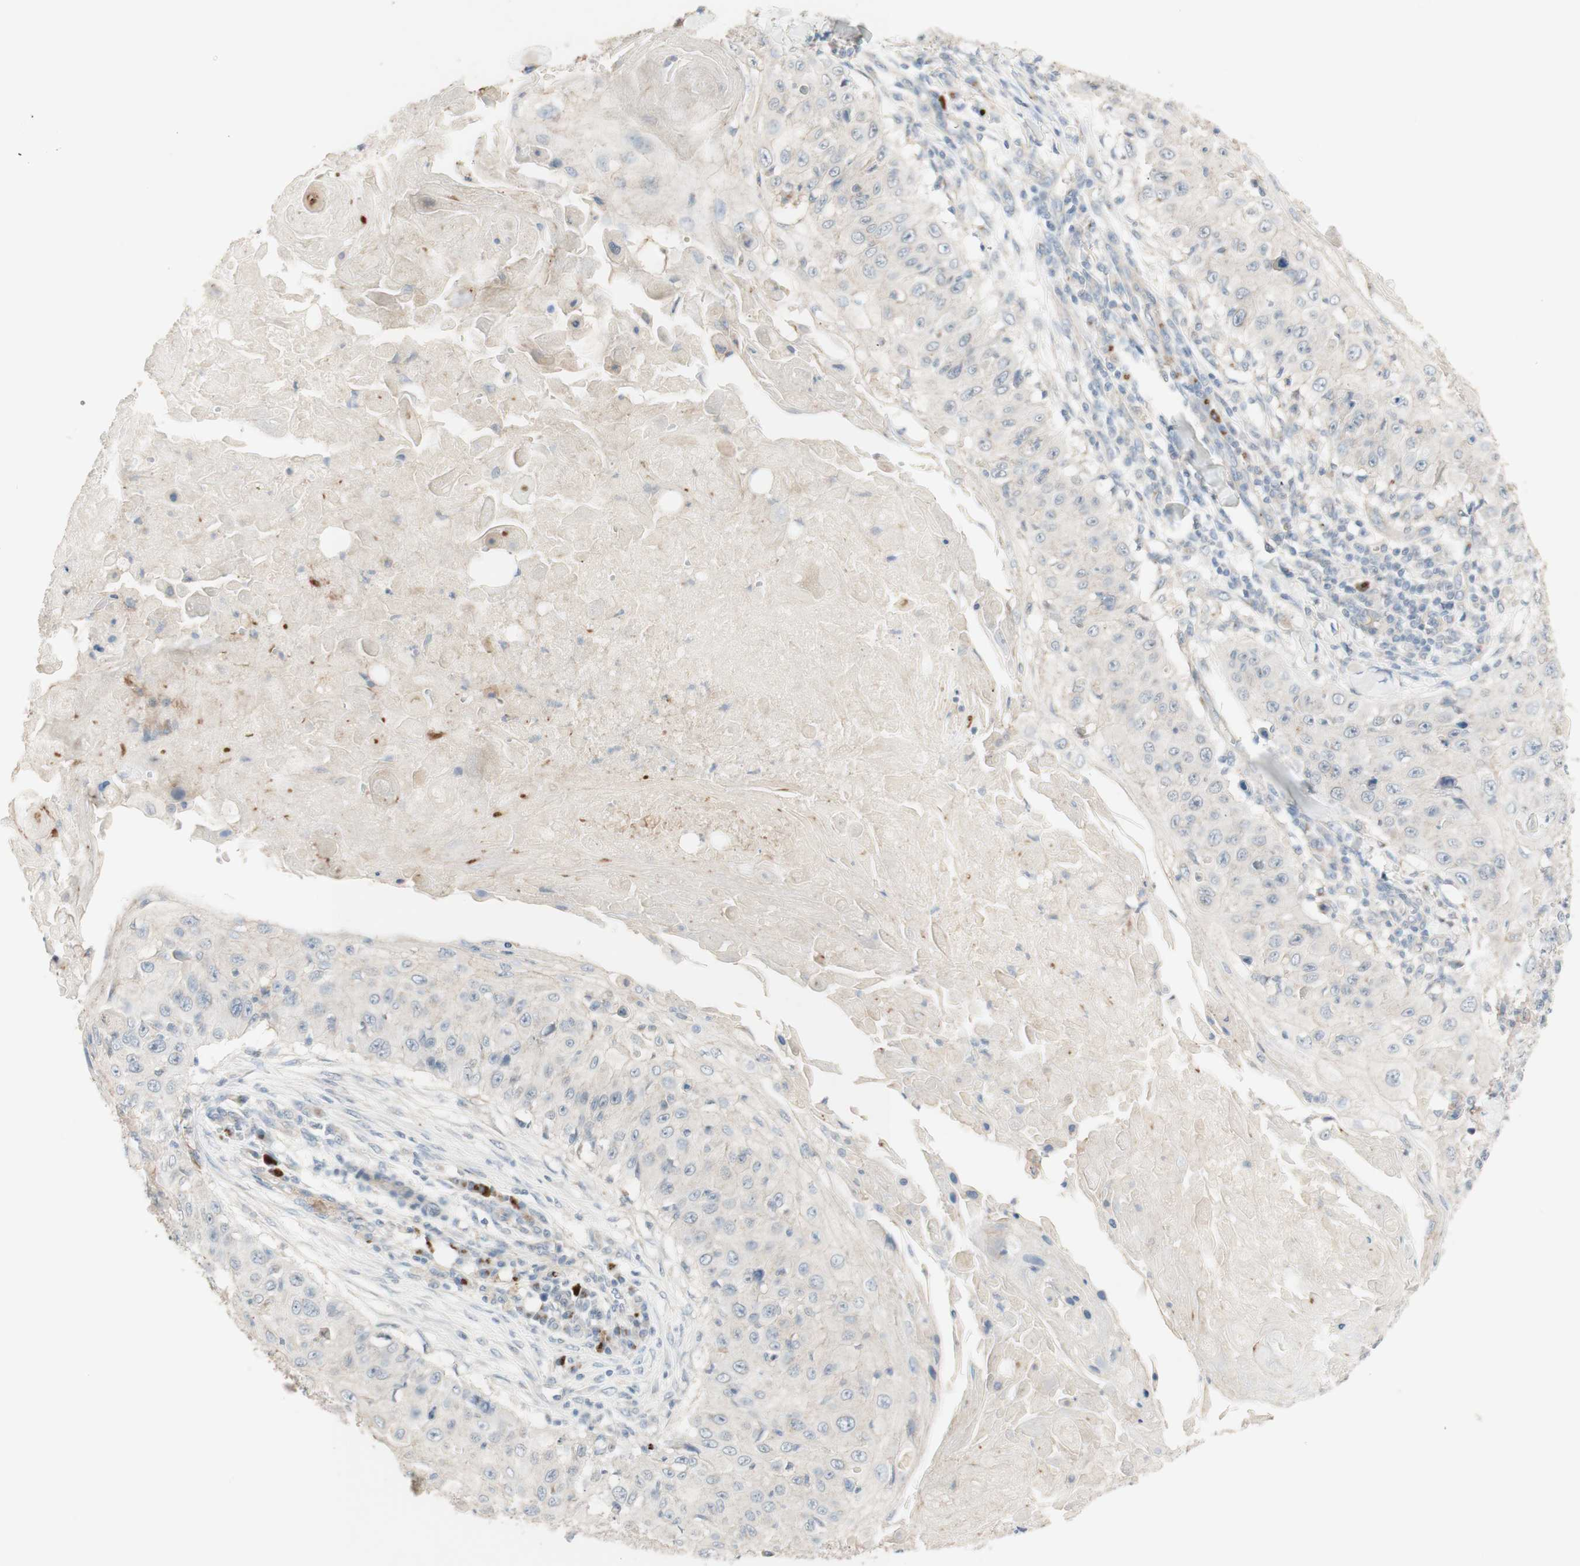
{"staining": {"intensity": "negative", "quantity": "none", "location": "none"}, "tissue": "skin cancer", "cell_type": "Tumor cells", "image_type": "cancer", "snomed": [{"axis": "morphology", "description": "Squamous cell carcinoma, NOS"}, {"axis": "topography", "description": "Skin"}], "caption": "Squamous cell carcinoma (skin) was stained to show a protein in brown. There is no significant expression in tumor cells.", "gene": "MANEA", "patient": {"sex": "male", "age": 86}}